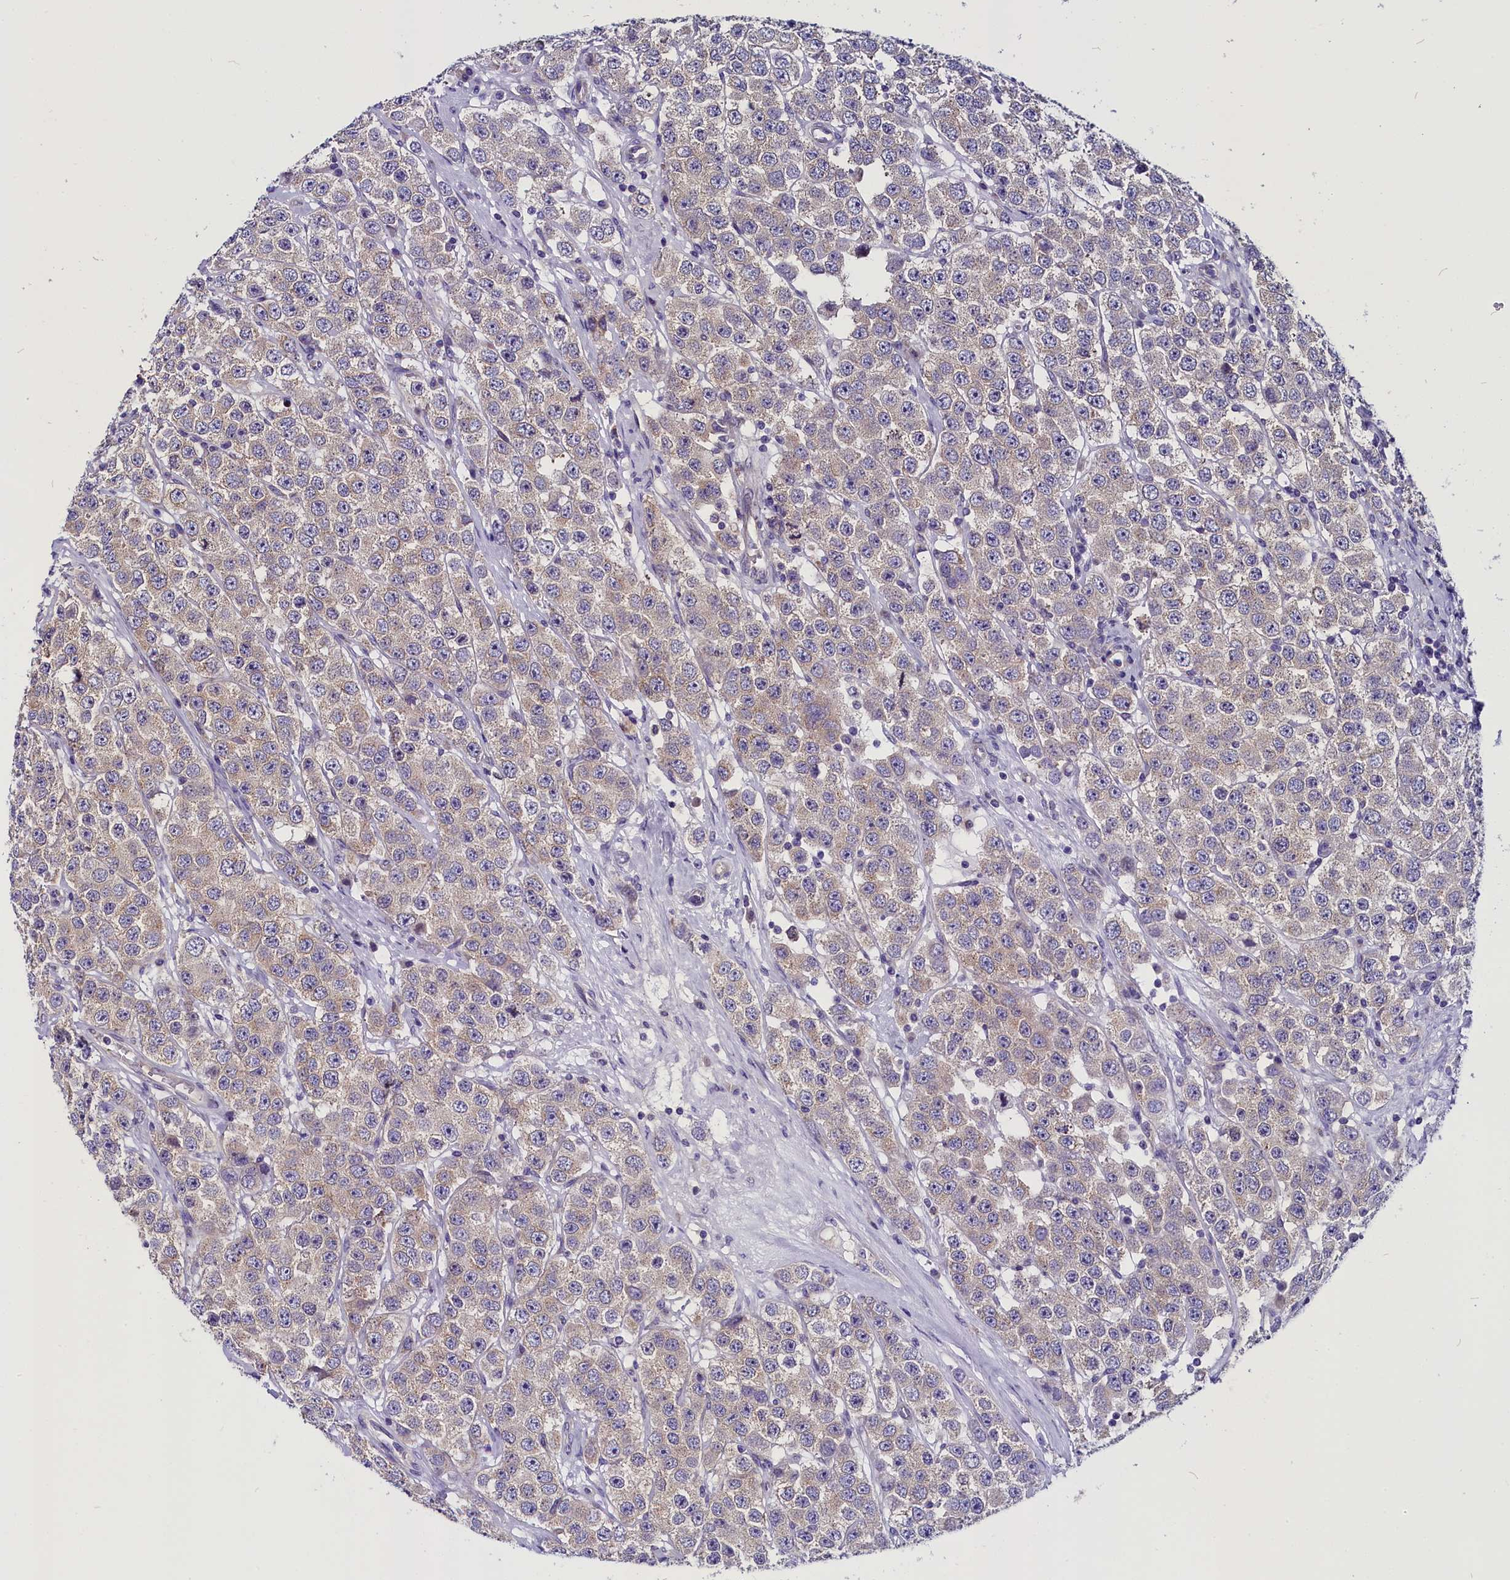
{"staining": {"intensity": "weak", "quantity": "<25%", "location": "cytoplasmic/membranous"}, "tissue": "testis cancer", "cell_type": "Tumor cells", "image_type": "cancer", "snomed": [{"axis": "morphology", "description": "Seminoma, NOS"}, {"axis": "topography", "description": "Testis"}], "caption": "This histopathology image is of testis seminoma stained with immunohistochemistry to label a protein in brown with the nuclei are counter-stained blue. There is no staining in tumor cells.", "gene": "CEP170", "patient": {"sex": "male", "age": 28}}